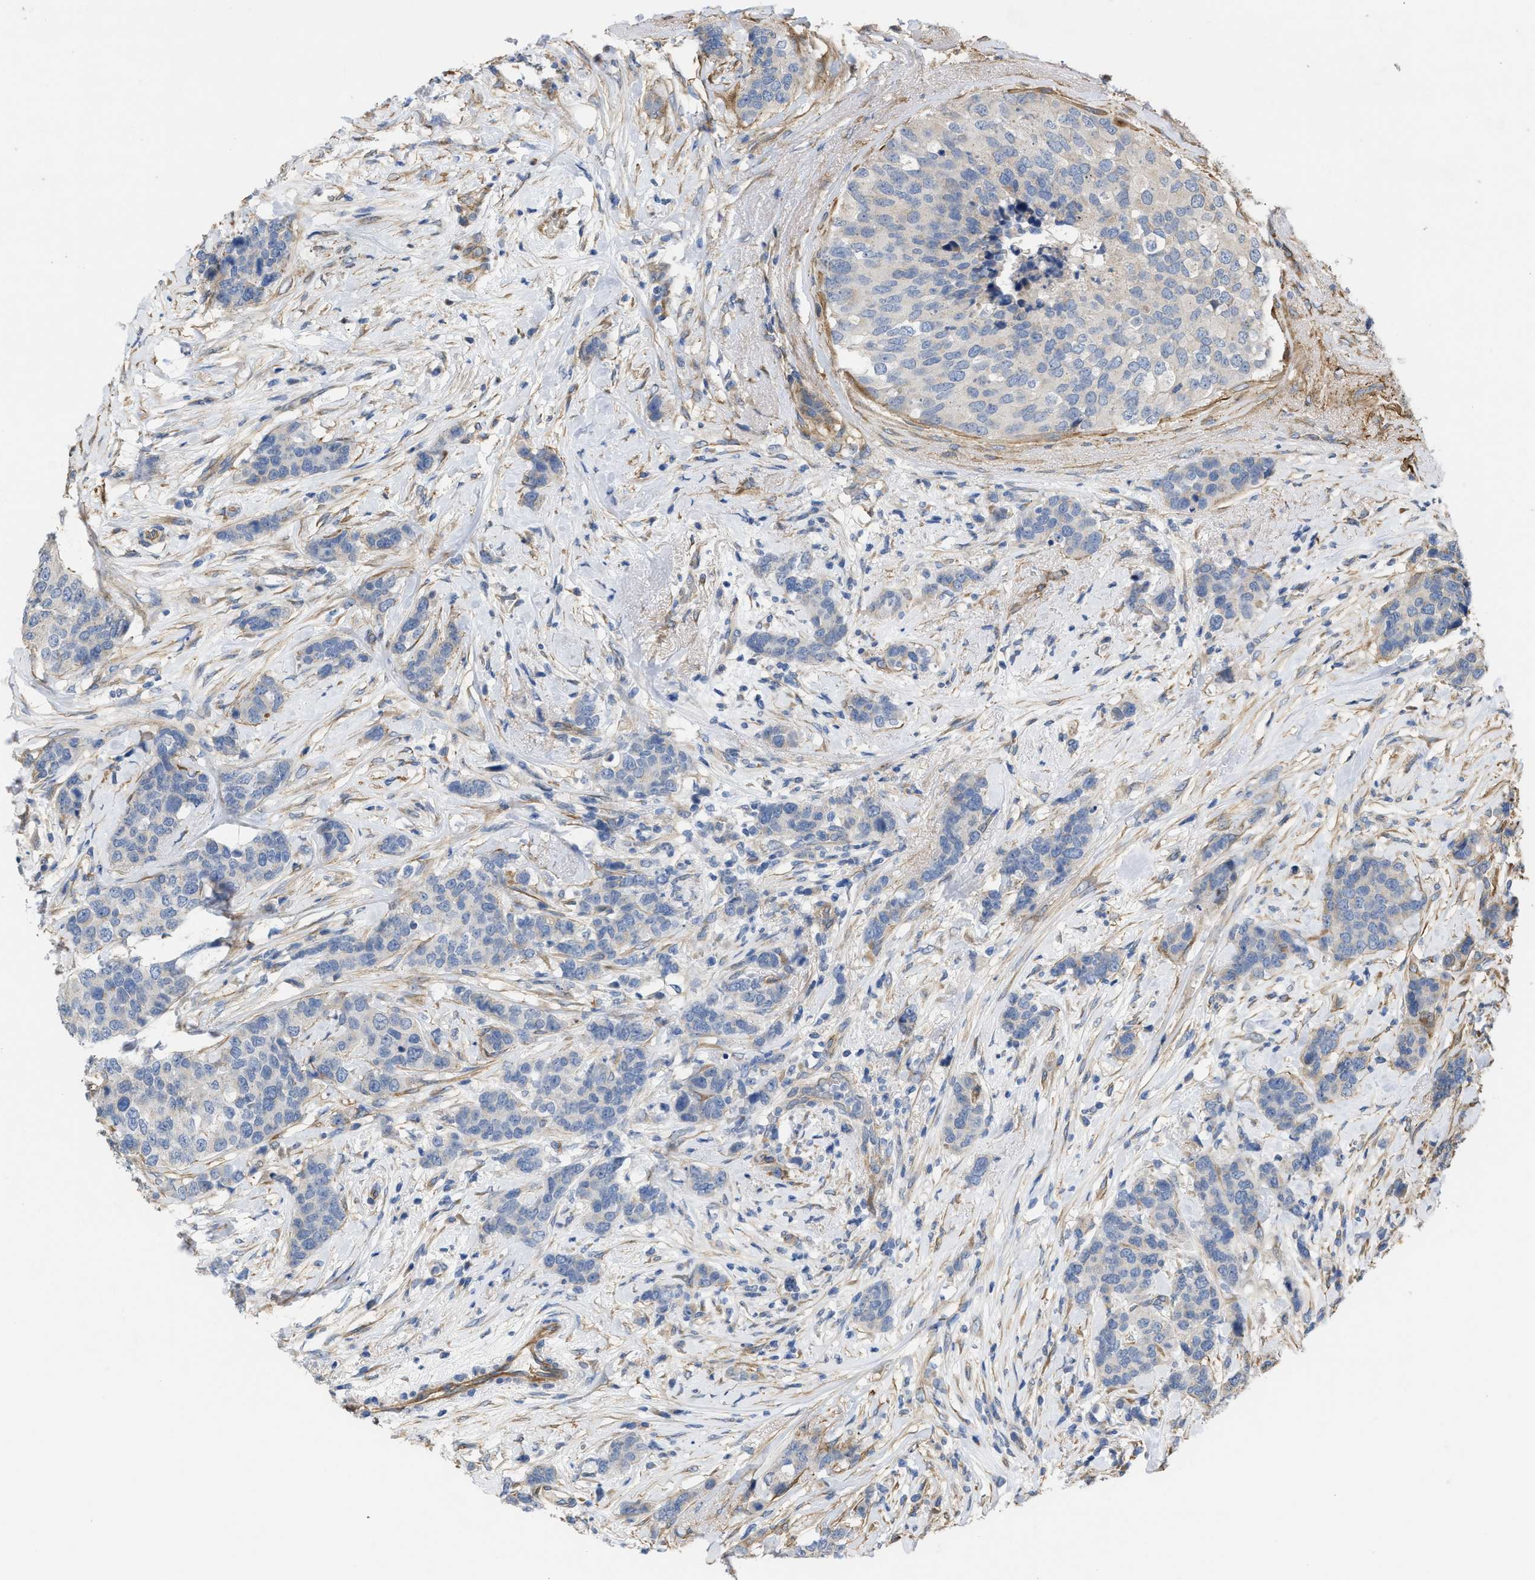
{"staining": {"intensity": "negative", "quantity": "none", "location": "none"}, "tissue": "breast cancer", "cell_type": "Tumor cells", "image_type": "cancer", "snomed": [{"axis": "morphology", "description": "Lobular carcinoma"}, {"axis": "topography", "description": "Breast"}], "caption": "Histopathology image shows no significant protein positivity in tumor cells of breast cancer (lobular carcinoma). Nuclei are stained in blue.", "gene": "SLC4A11", "patient": {"sex": "female", "age": 59}}